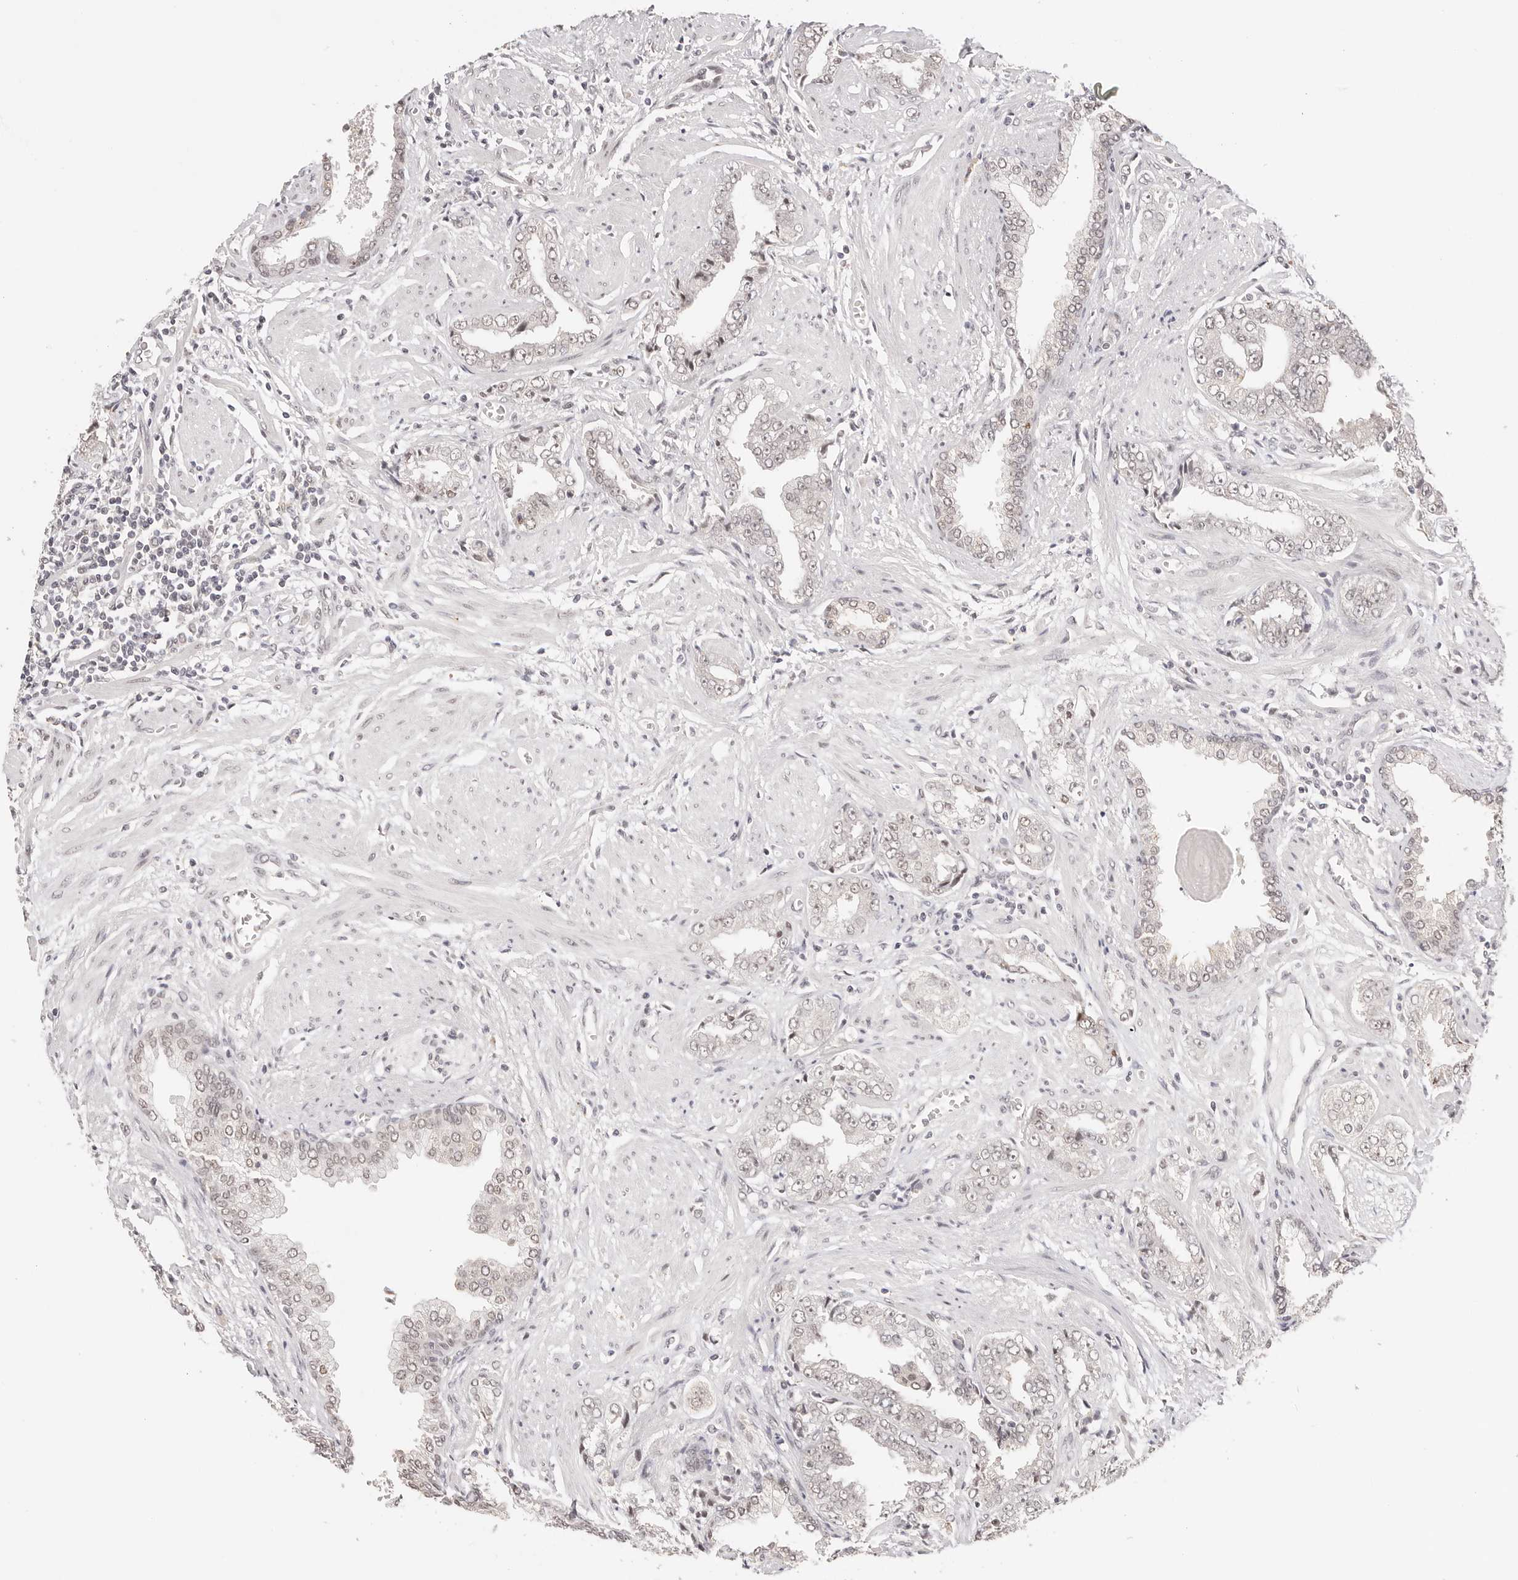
{"staining": {"intensity": "weak", "quantity": "25%-75%", "location": "nuclear"}, "tissue": "prostate cancer", "cell_type": "Tumor cells", "image_type": "cancer", "snomed": [{"axis": "morphology", "description": "Adenocarcinoma, High grade"}, {"axis": "topography", "description": "Prostate"}], "caption": "Prostate cancer (adenocarcinoma (high-grade)) tissue exhibits weak nuclear expression in about 25%-75% of tumor cells, visualized by immunohistochemistry. (brown staining indicates protein expression, while blue staining denotes nuclei).", "gene": "RFC3", "patient": {"sex": "male", "age": 71}}